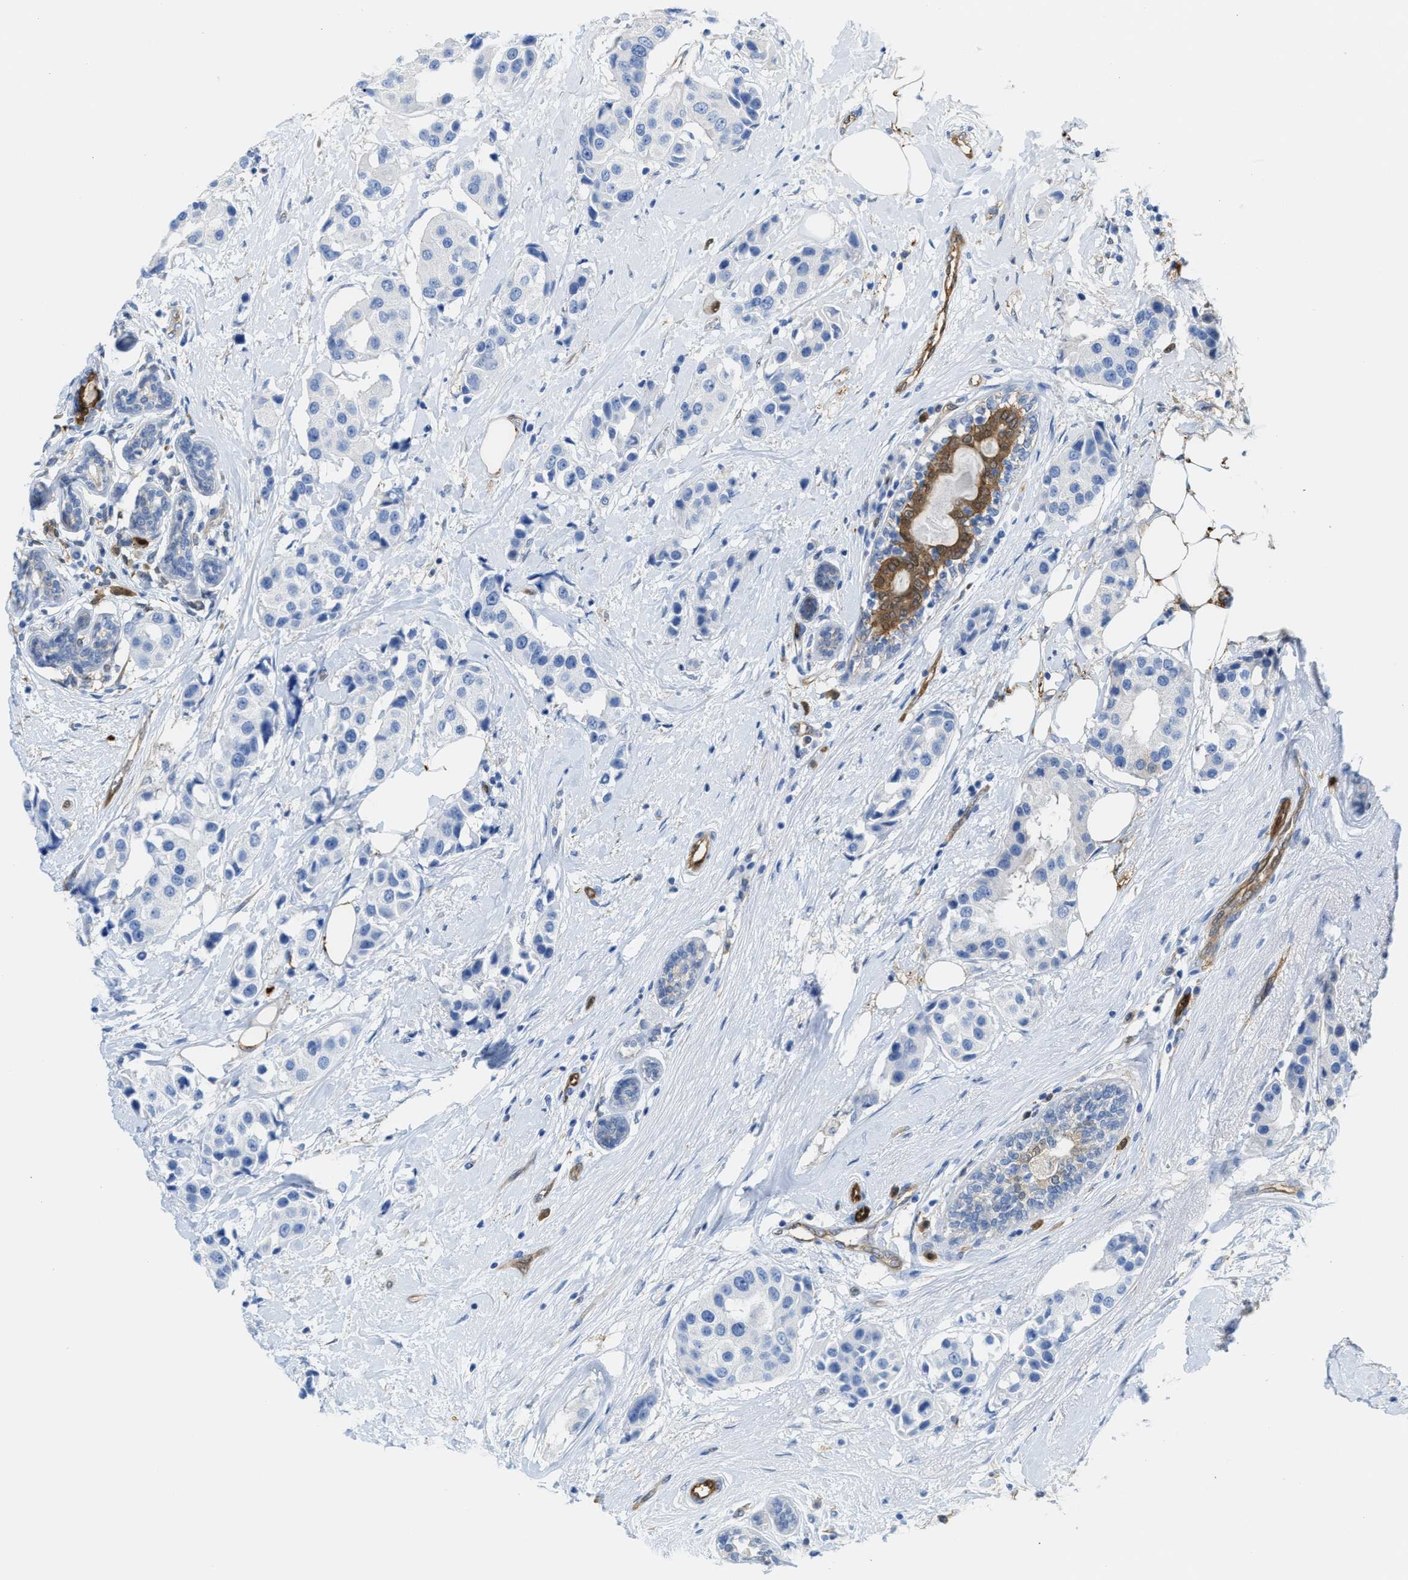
{"staining": {"intensity": "negative", "quantity": "none", "location": "none"}, "tissue": "breast cancer", "cell_type": "Tumor cells", "image_type": "cancer", "snomed": [{"axis": "morphology", "description": "Normal tissue, NOS"}, {"axis": "morphology", "description": "Duct carcinoma"}, {"axis": "topography", "description": "Breast"}], "caption": "High magnification brightfield microscopy of breast cancer stained with DAB (brown) and counterstained with hematoxylin (blue): tumor cells show no significant staining. The staining is performed using DAB brown chromogen with nuclei counter-stained in using hematoxylin.", "gene": "ASS1", "patient": {"sex": "female", "age": 39}}